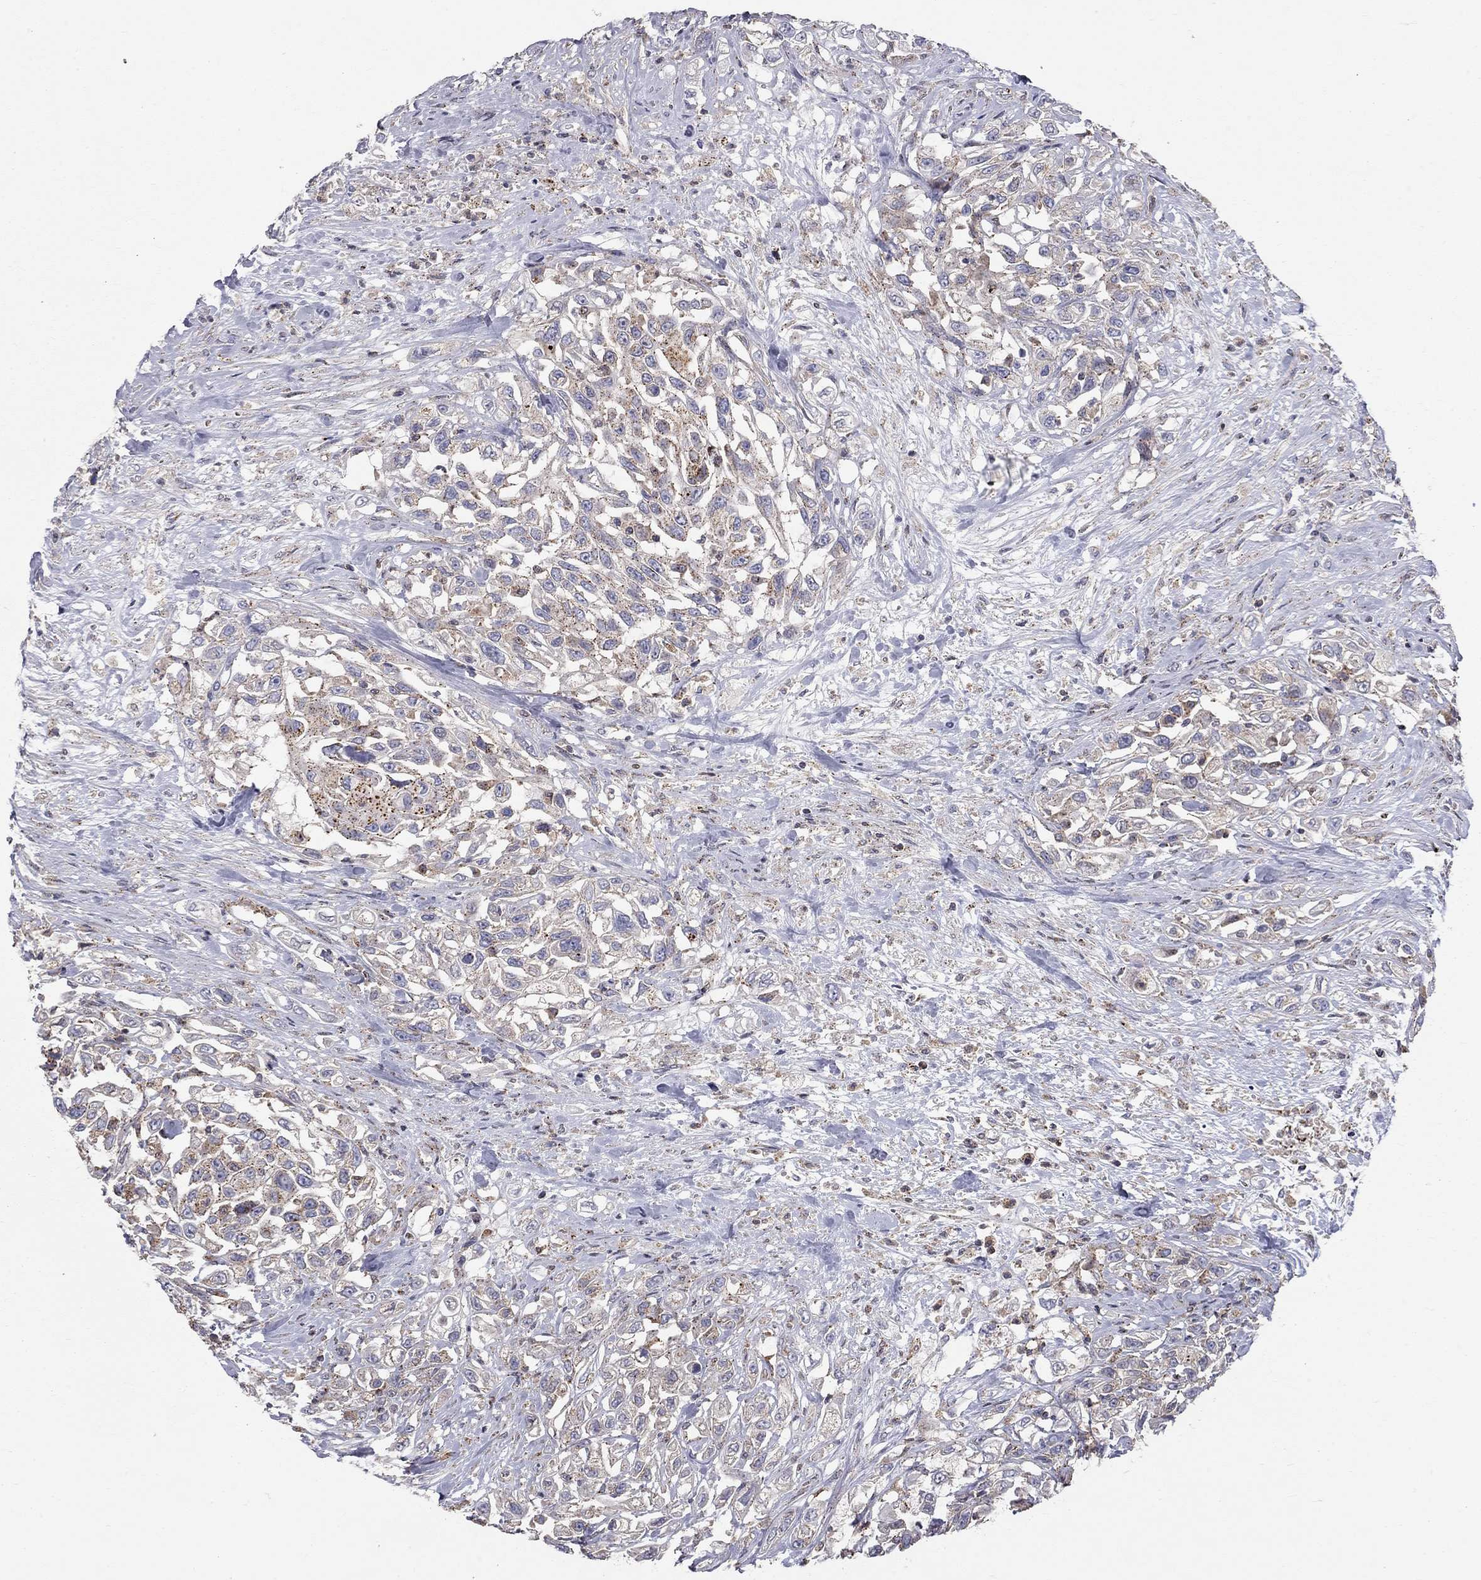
{"staining": {"intensity": "strong", "quantity": "25%-75%", "location": "cytoplasmic/membranous"}, "tissue": "urothelial cancer", "cell_type": "Tumor cells", "image_type": "cancer", "snomed": [{"axis": "morphology", "description": "Urothelial carcinoma, High grade"}, {"axis": "topography", "description": "Urinary bladder"}], "caption": "Strong cytoplasmic/membranous protein expression is seen in about 25%-75% of tumor cells in high-grade urothelial carcinoma. (DAB = brown stain, brightfield microscopy at high magnification).", "gene": "ERN2", "patient": {"sex": "female", "age": 56}}